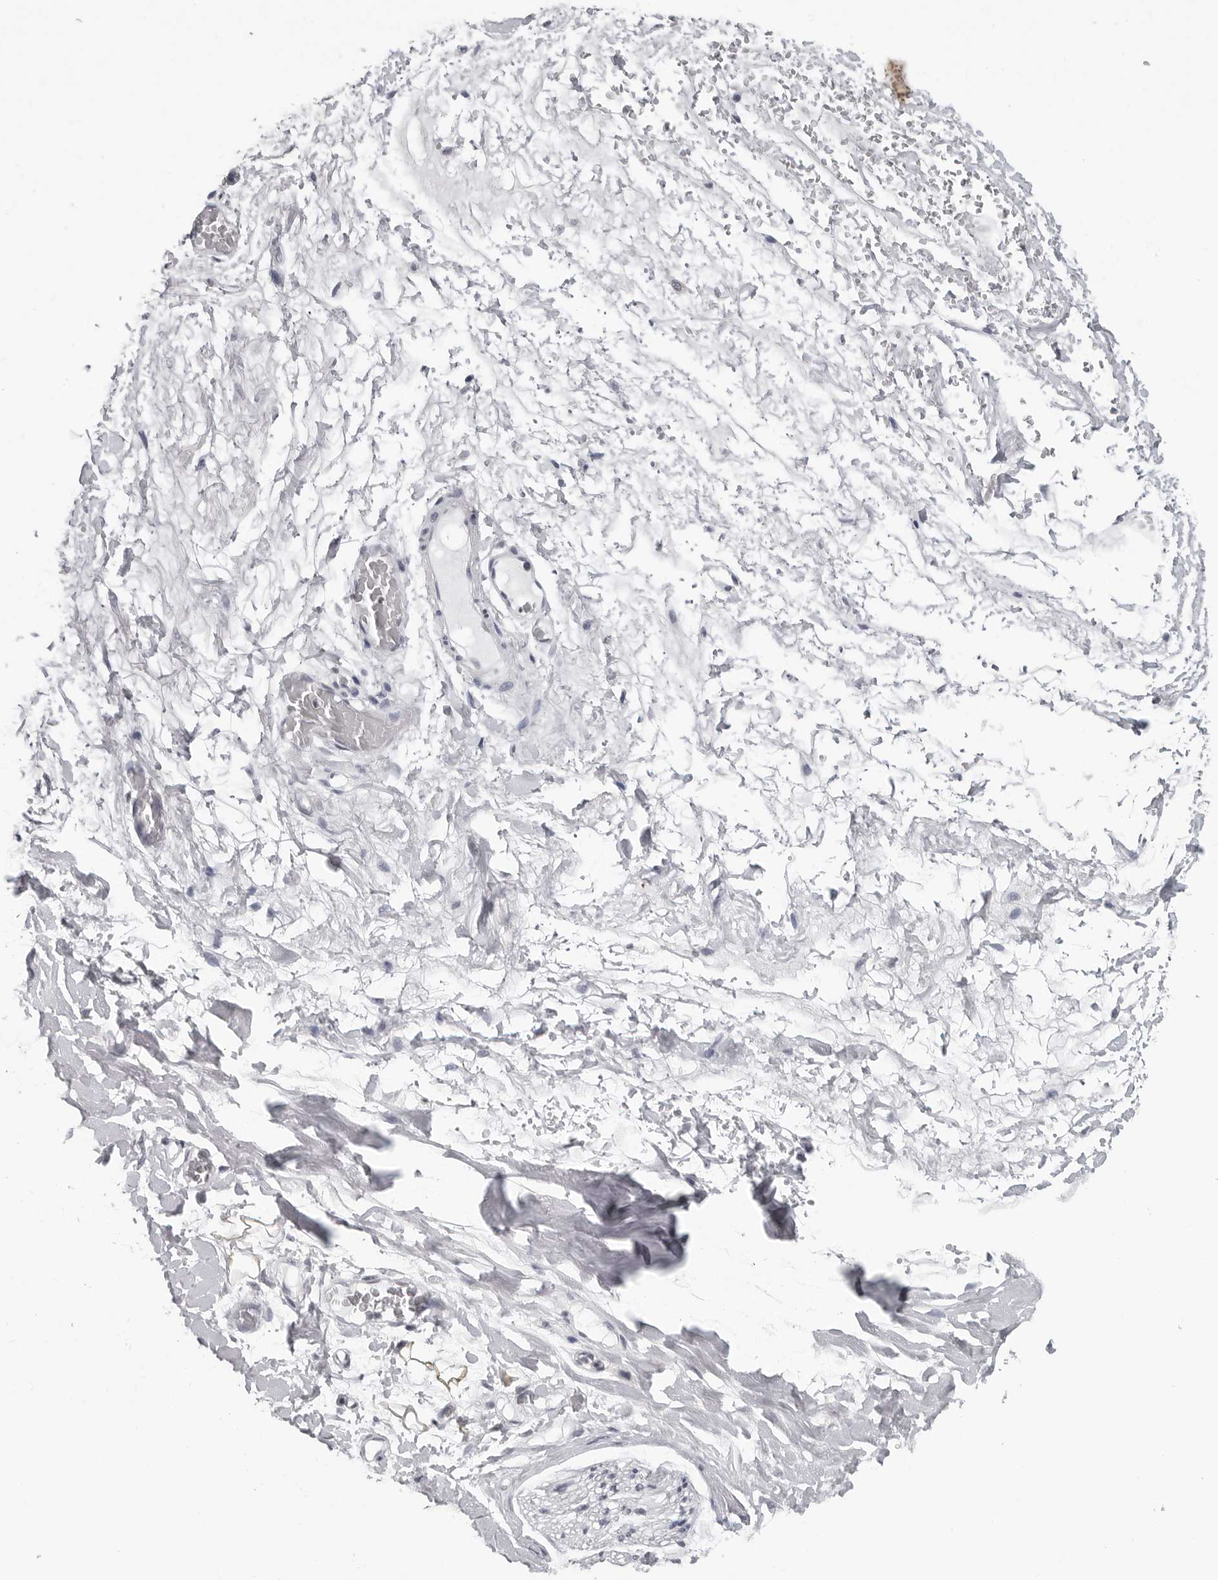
{"staining": {"intensity": "negative", "quantity": "none", "location": "none"}, "tissue": "adipose tissue", "cell_type": "Adipocytes", "image_type": "normal", "snomed": [{"axis": "morphology", "description": "Normal tissue, NOS"}, {"axis": "morphology", "description": "Adenocarcinoma, NOS"}, {"axis": "topography", "description": "Esophagus"}], "caption": "Protein analysis of benign adipose tissue displays no significant positivity in adipocytes.", "gene": "DDX54", "patient": {"sex": "male", "age": 62}}